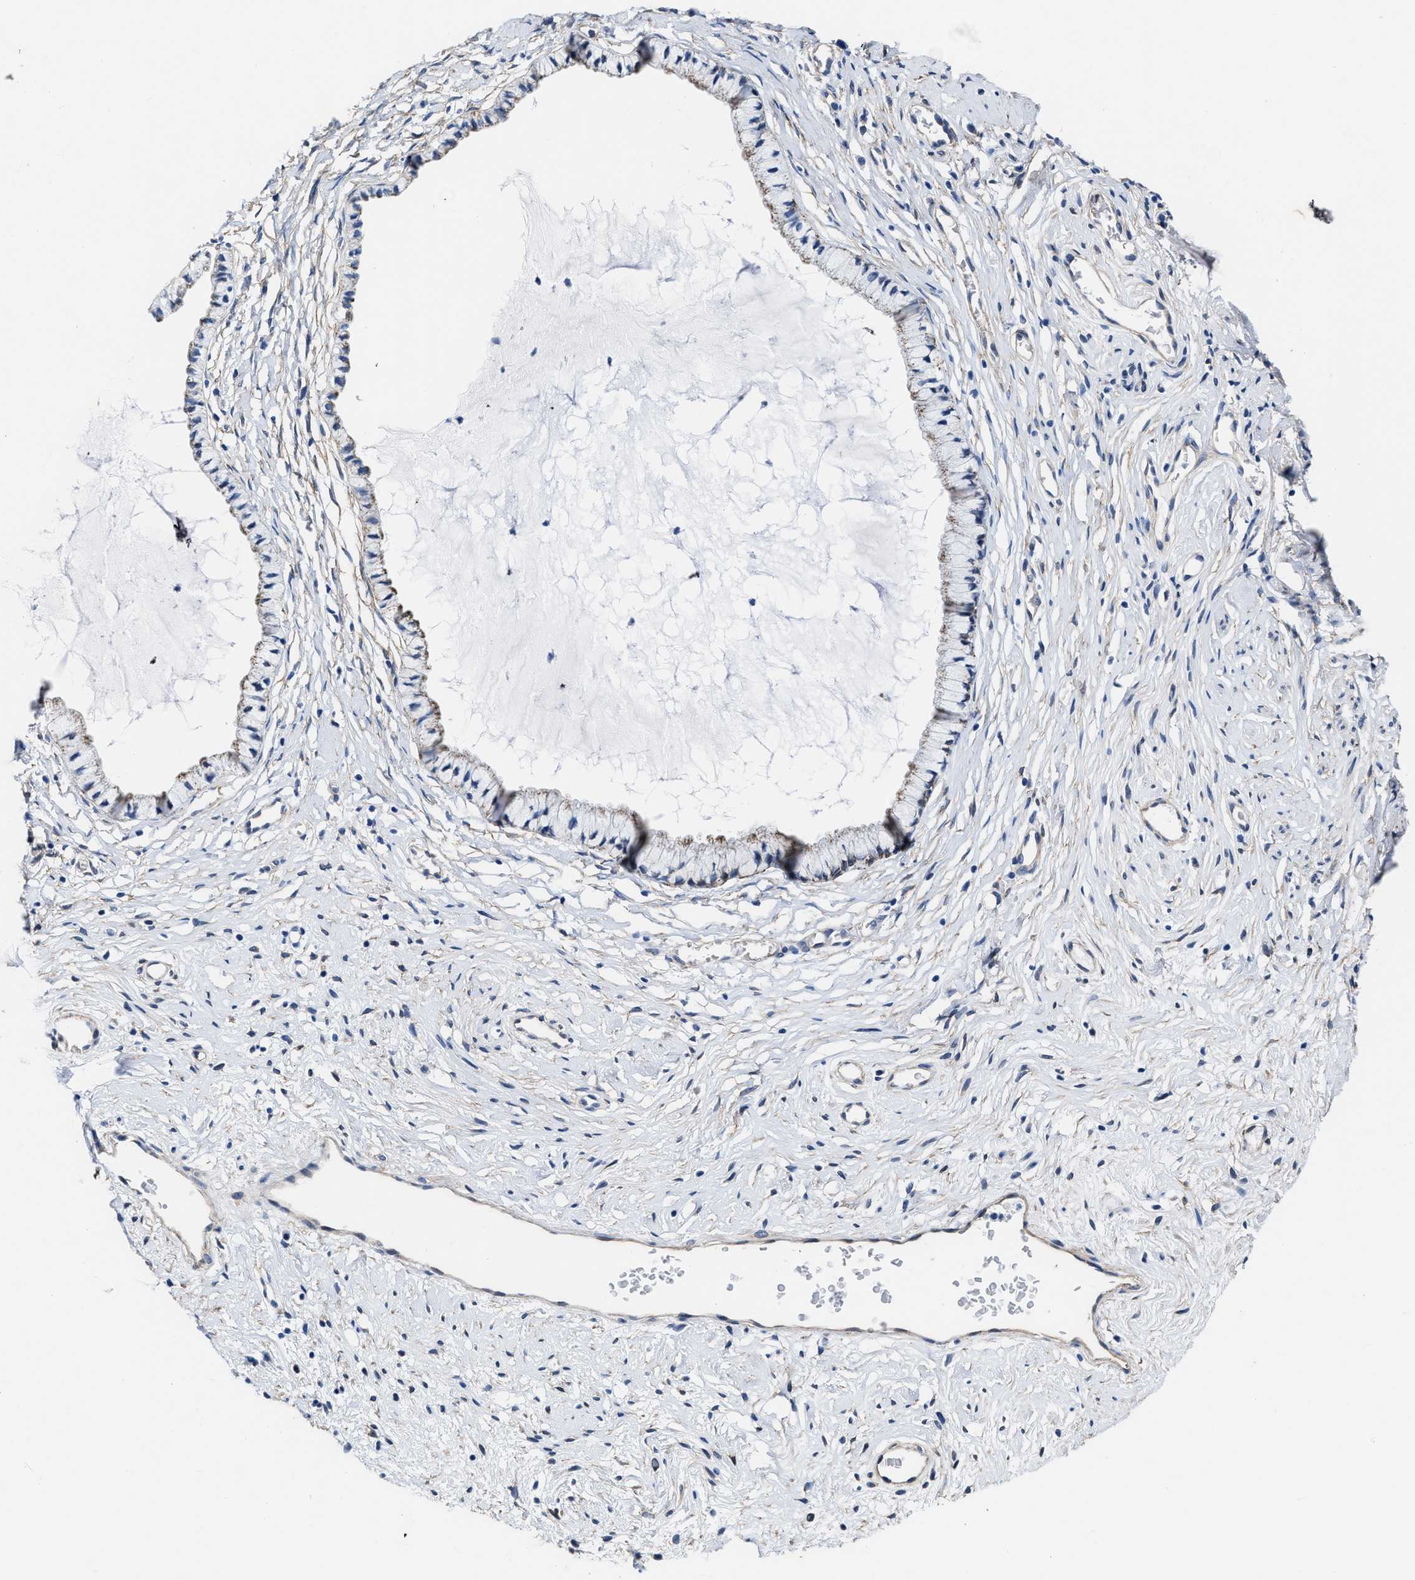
{"staining": {"intensity": "negative", "quantity": "none", "location": "none"}, "tissue": "cervix", "cell_type": "Glandular cells", "image_type": "normal", "snomed": [{"axis": "morphology", "description": "Normal tissue, NOS"}, {"axis": "topography", "description": "Cervix"}], "caption": "An immunohistochemistry (IHC) micrograph of benign cervix is shown. There is no staining in glandular cells of cervix. (DAB immunohistochemistry with hematoxylin counter stain).", "gene": "KCNMB3", "patient": {"sex": "female", "age": 77}}